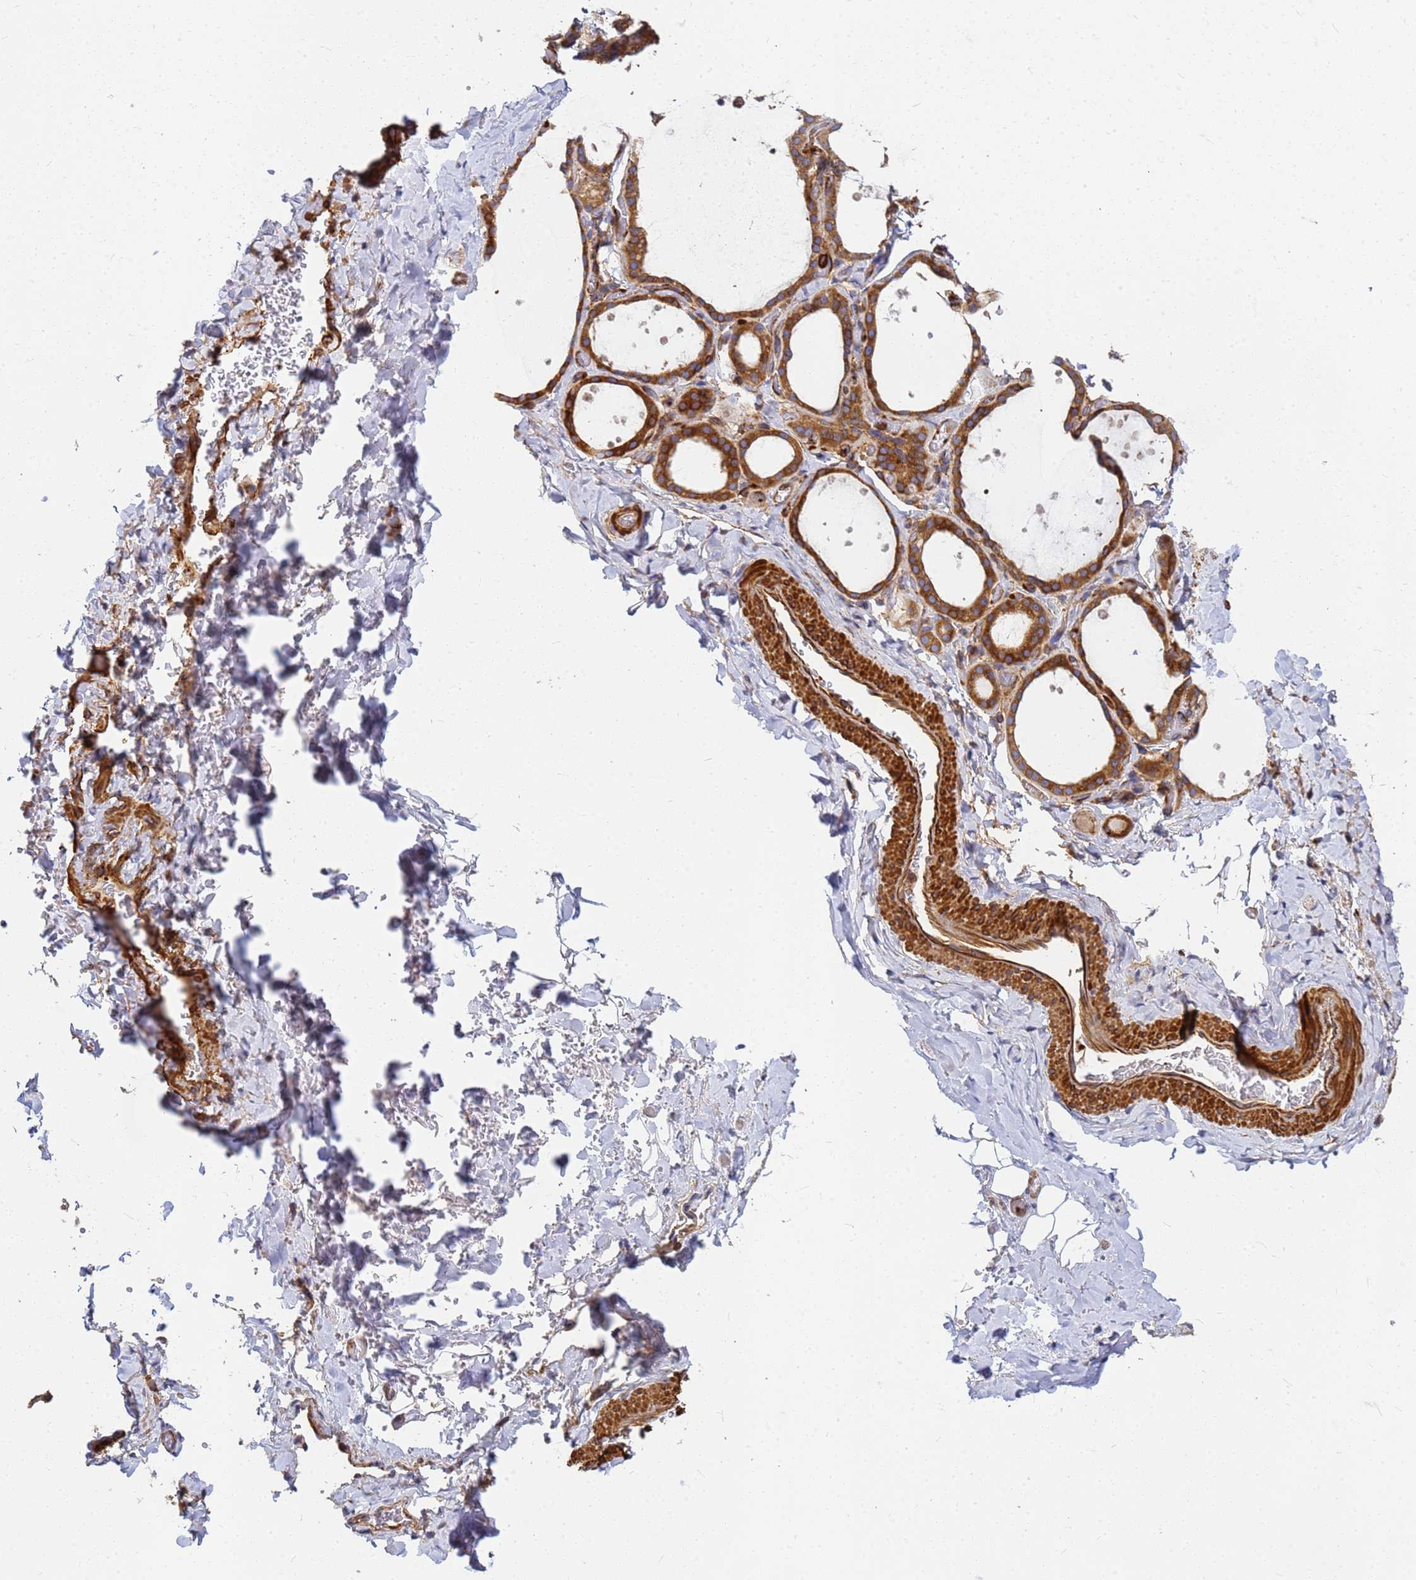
{"staining": {"intensity": "strong", "quantity": ">75%", "location": "cytoplasmic/membranous"}, "tissue": "thyroid gland", "cell_type": "Glandular cells", "image_type": "normal", "snomed": [{"axis": "morphology", "description": "Normal tissue, NOS"}, {"axis": "topography", "description": "Thyroid gland"}], "caption": "High-power microscopy captured an immunohistochemistry photomicrograph of unremarkable thyroid gland, revealing strong cytoplasmic/membranous staining in approximately >75% of glandular cells.", "gene": "C2CD5", "patient": {"sex": "female", "age": 44}}